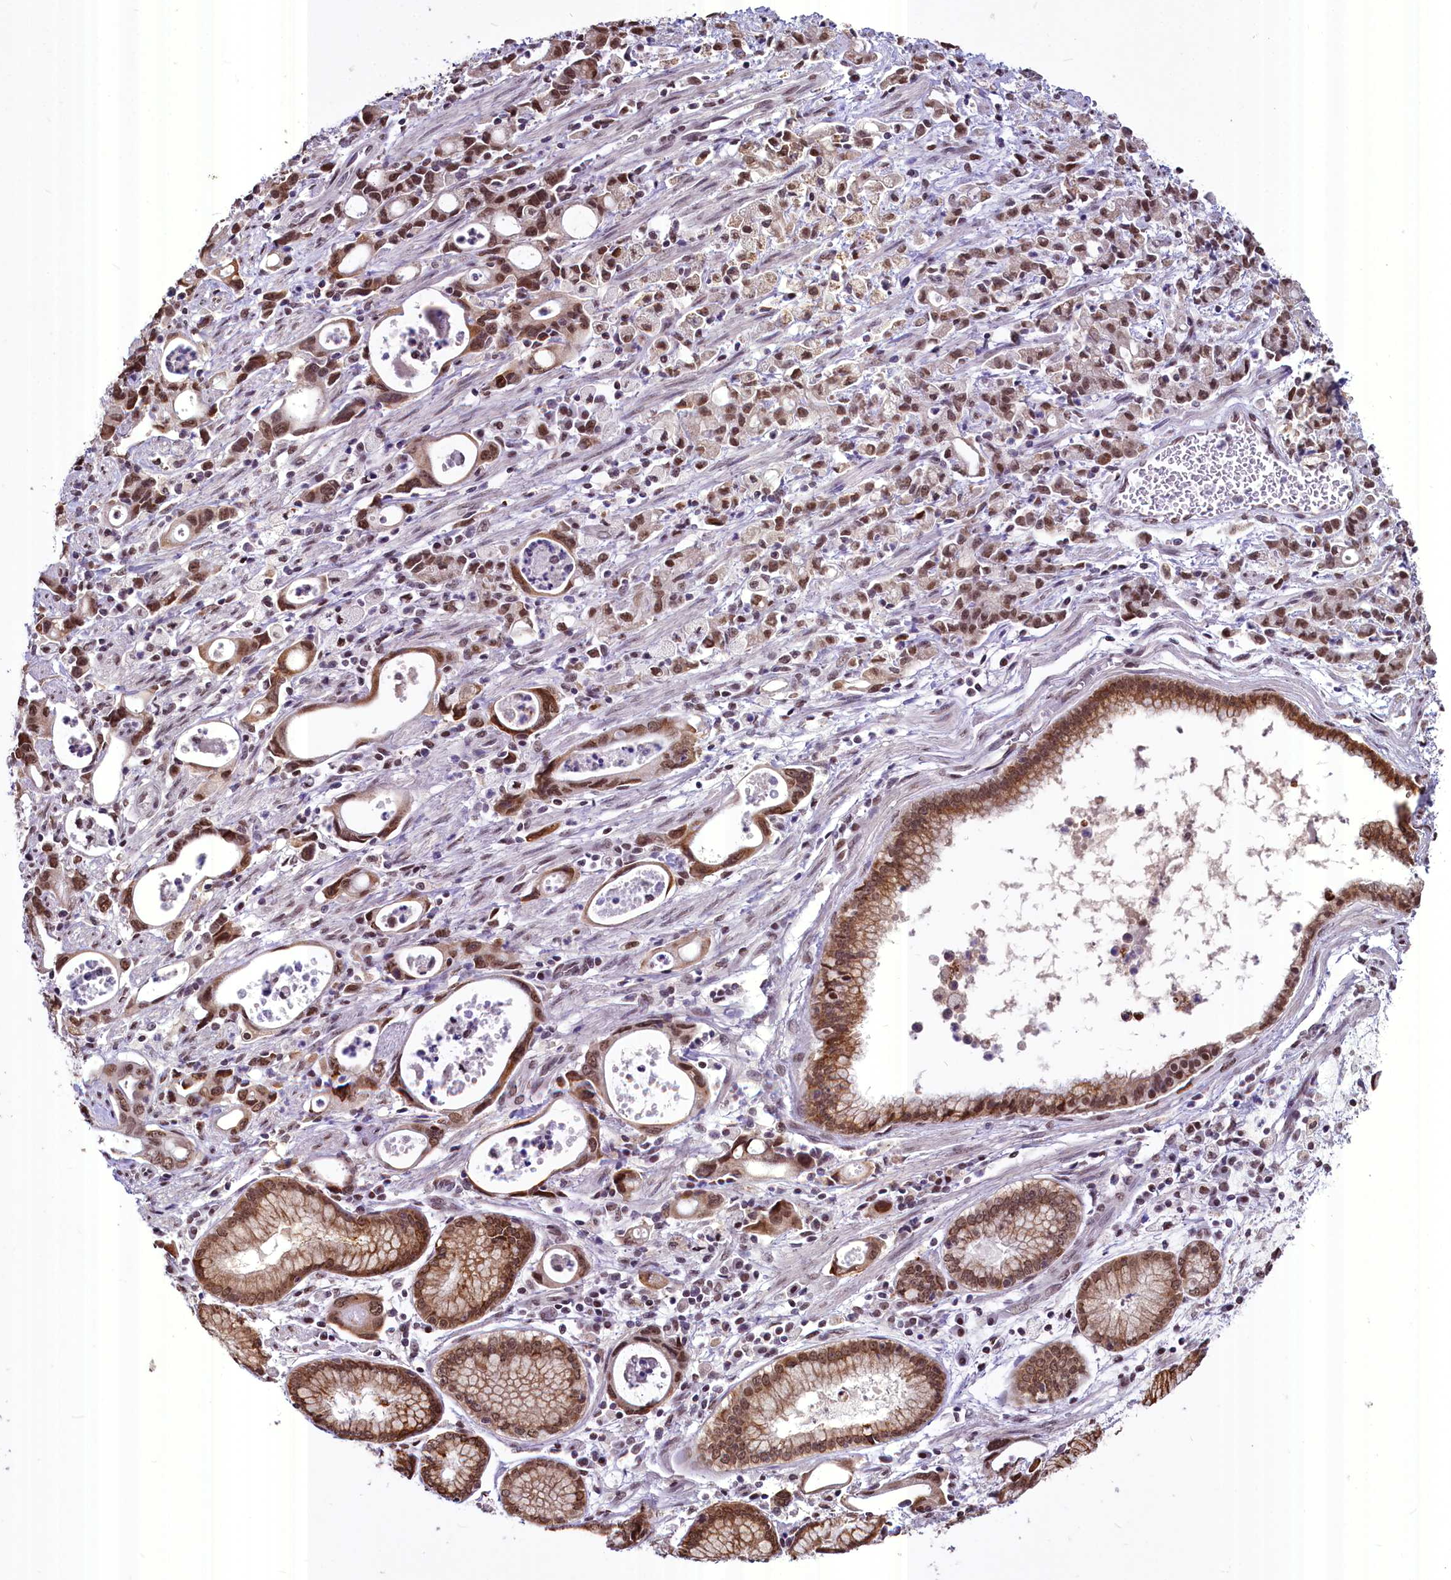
{"staining": {"intensity": "moderate", "quantity": ">75%", "location": "cytoplasmic/membranous,nuclear"}, "tissue": "stomach cancer", "cell_type": "Tumor cells", "image_type": "cancer", "snomed": [{"axis": "morphology", "description": "Adenocarcinoma, NOS"}, {"axis": "topography", "description": "Stomach, lower"}], "caption": "Protein positivity by IHC exhibits moderate cytoplasmic/membranous and nuclear expression in approximately >75% of tumor cells in stomach cancer (adenocarcinoma).", "gene": "PARPBP", "patient": {"sex": "female", "age": 43}}